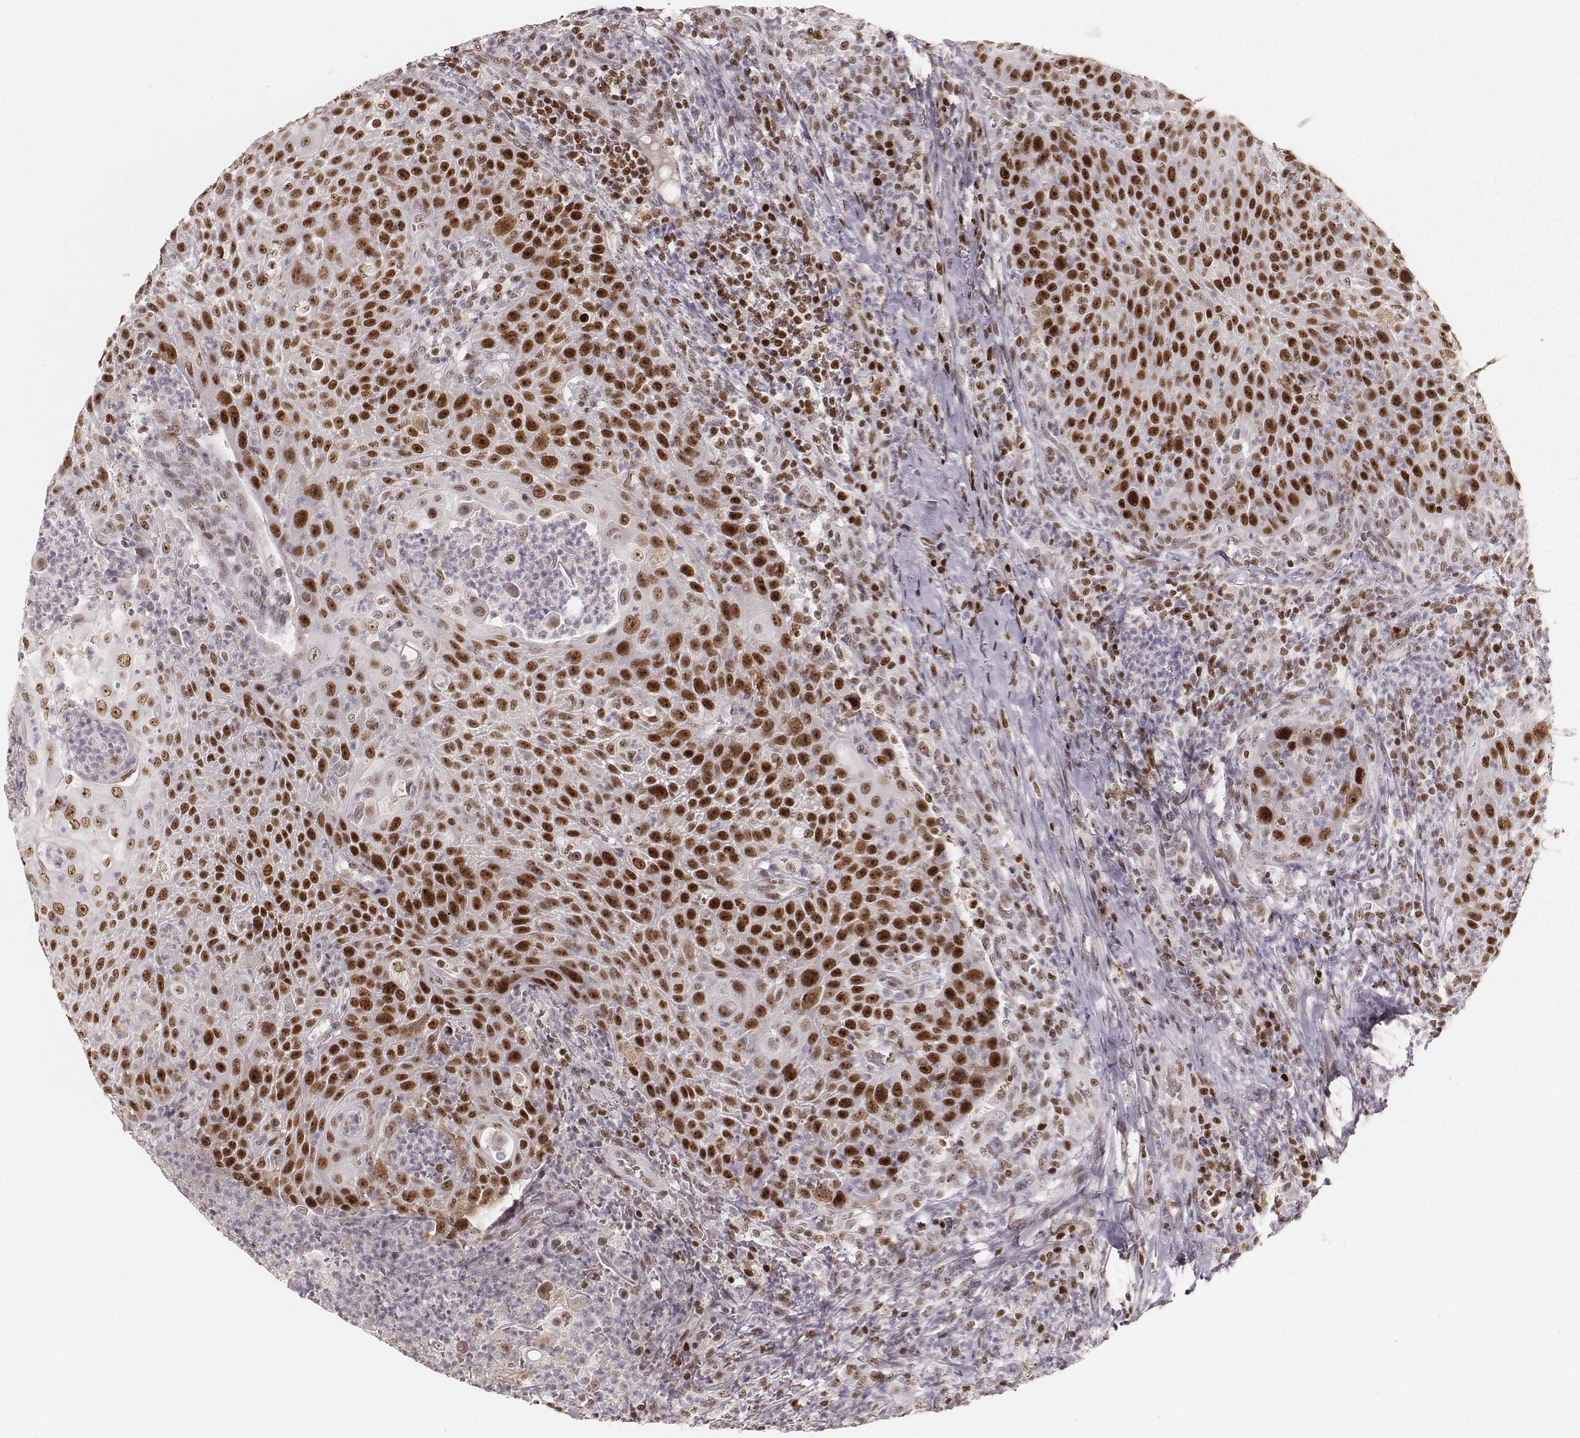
{"staining": {"intensity": "strong", "quantity": ">75%", "location": "nuclear"}, "tissue": "head and neck cancer", "cell_type": "Tumor cells", "image_type": "cancer", "snomed": [{"axis": "morphology", "description": "Squamous cell carcinoma, NOS"}, {"axis": "topography", "description": "Head-Neck"}], "caption": "Head and neck cancer stained with a protein marker exhibits strong staining in tumor cells.", "gene": "PARP1", "patient": {"sex": "male", "age": 69}}